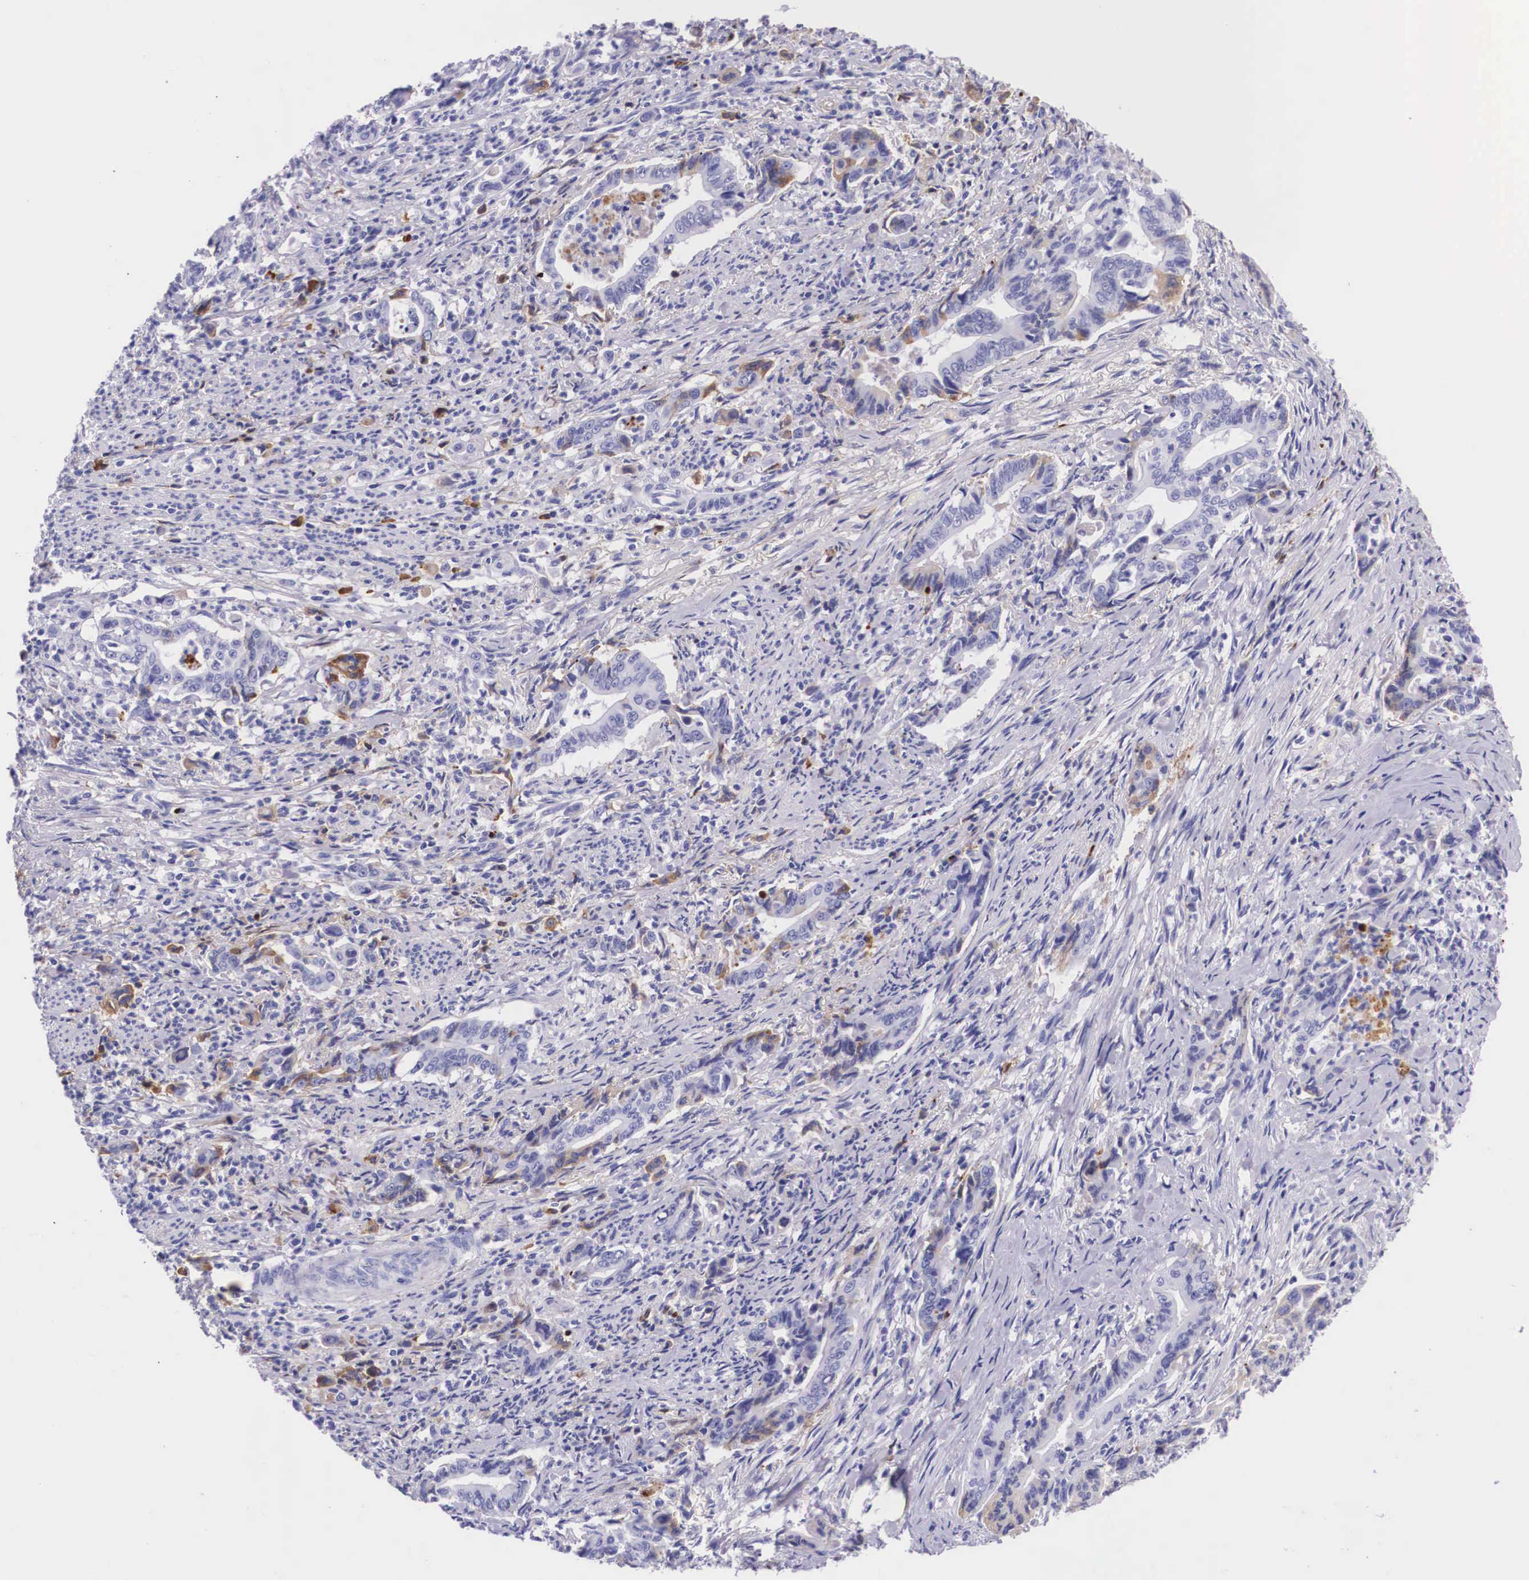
{"staining": {"intensity": "negative", "quantity": "none", "location": "none"}, "tissue": "stomach cancer", "cell_type": "Tumor cells", "image_type": "cancer", "snomed": [{"axis": "morphology", "description": "Adenocarcinoma, NOS"}, {"axis": "topography", "description": "Stomach"}], "caption": "Histopathology image shows no significant protein expression in tumor cells of adenocarcinoma (stomach).", "gene": "PLG", "patient": {"sex": "female", "age": 76}}